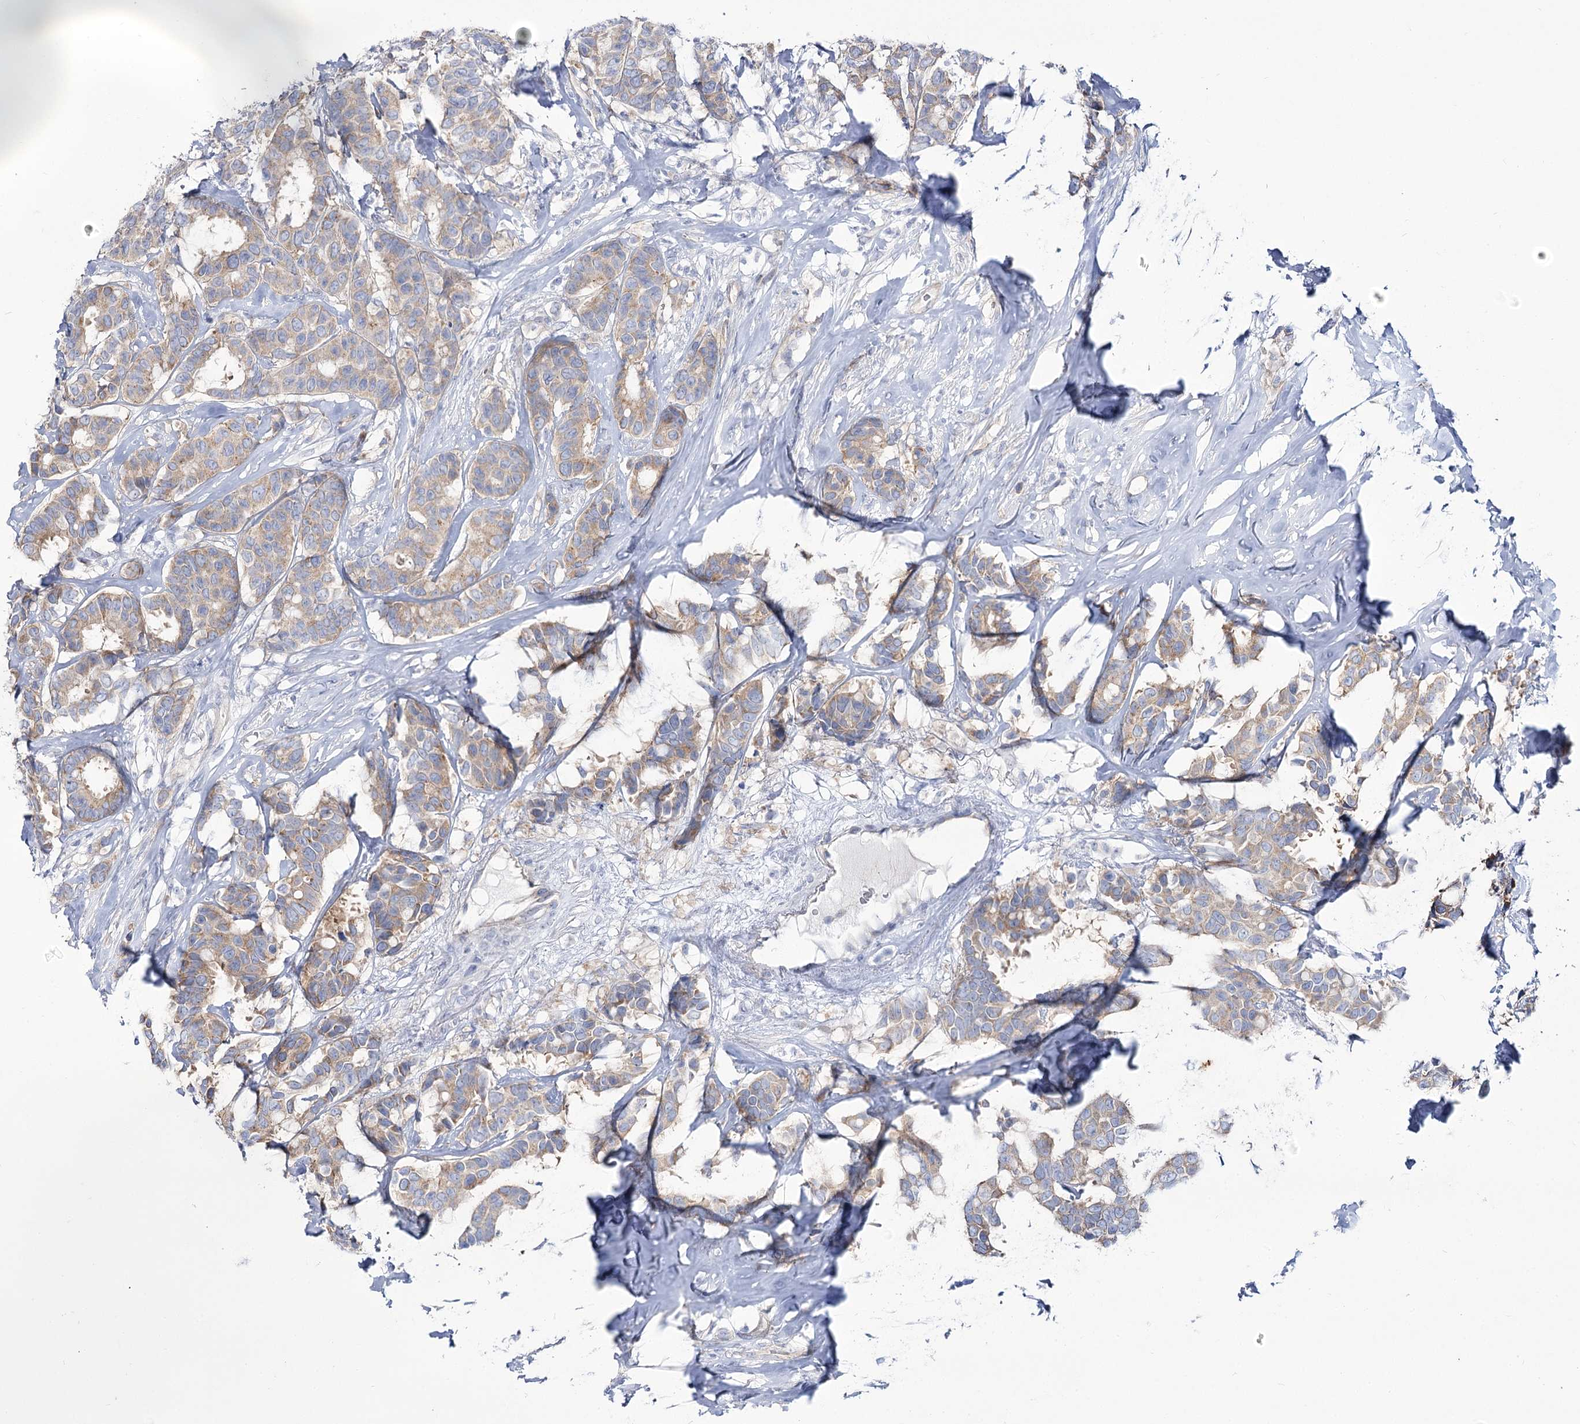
{"staining": {"intensity": "weak", "quantity": ">75%", "location": "cytoplasmic/membranous"}, "tissue": "breast cancer", "cell_type": "Tumor cells", "image_type": "cancer", "snomed": [{"axis": "morphology", "description": "Duct carcinoma"}, {"axis": "topography", "description": "Breast"}], "caption": "Immunohistochemical staining of human invasive ductal carcinoma (breast) reveals low levels of weak cytoplasmic/membranous protein staining in approximately >75% of tumor cells. Nuclei are stained in blue.", "gene": "SUOX", "patient": {"sex": "female", "age": 87}}